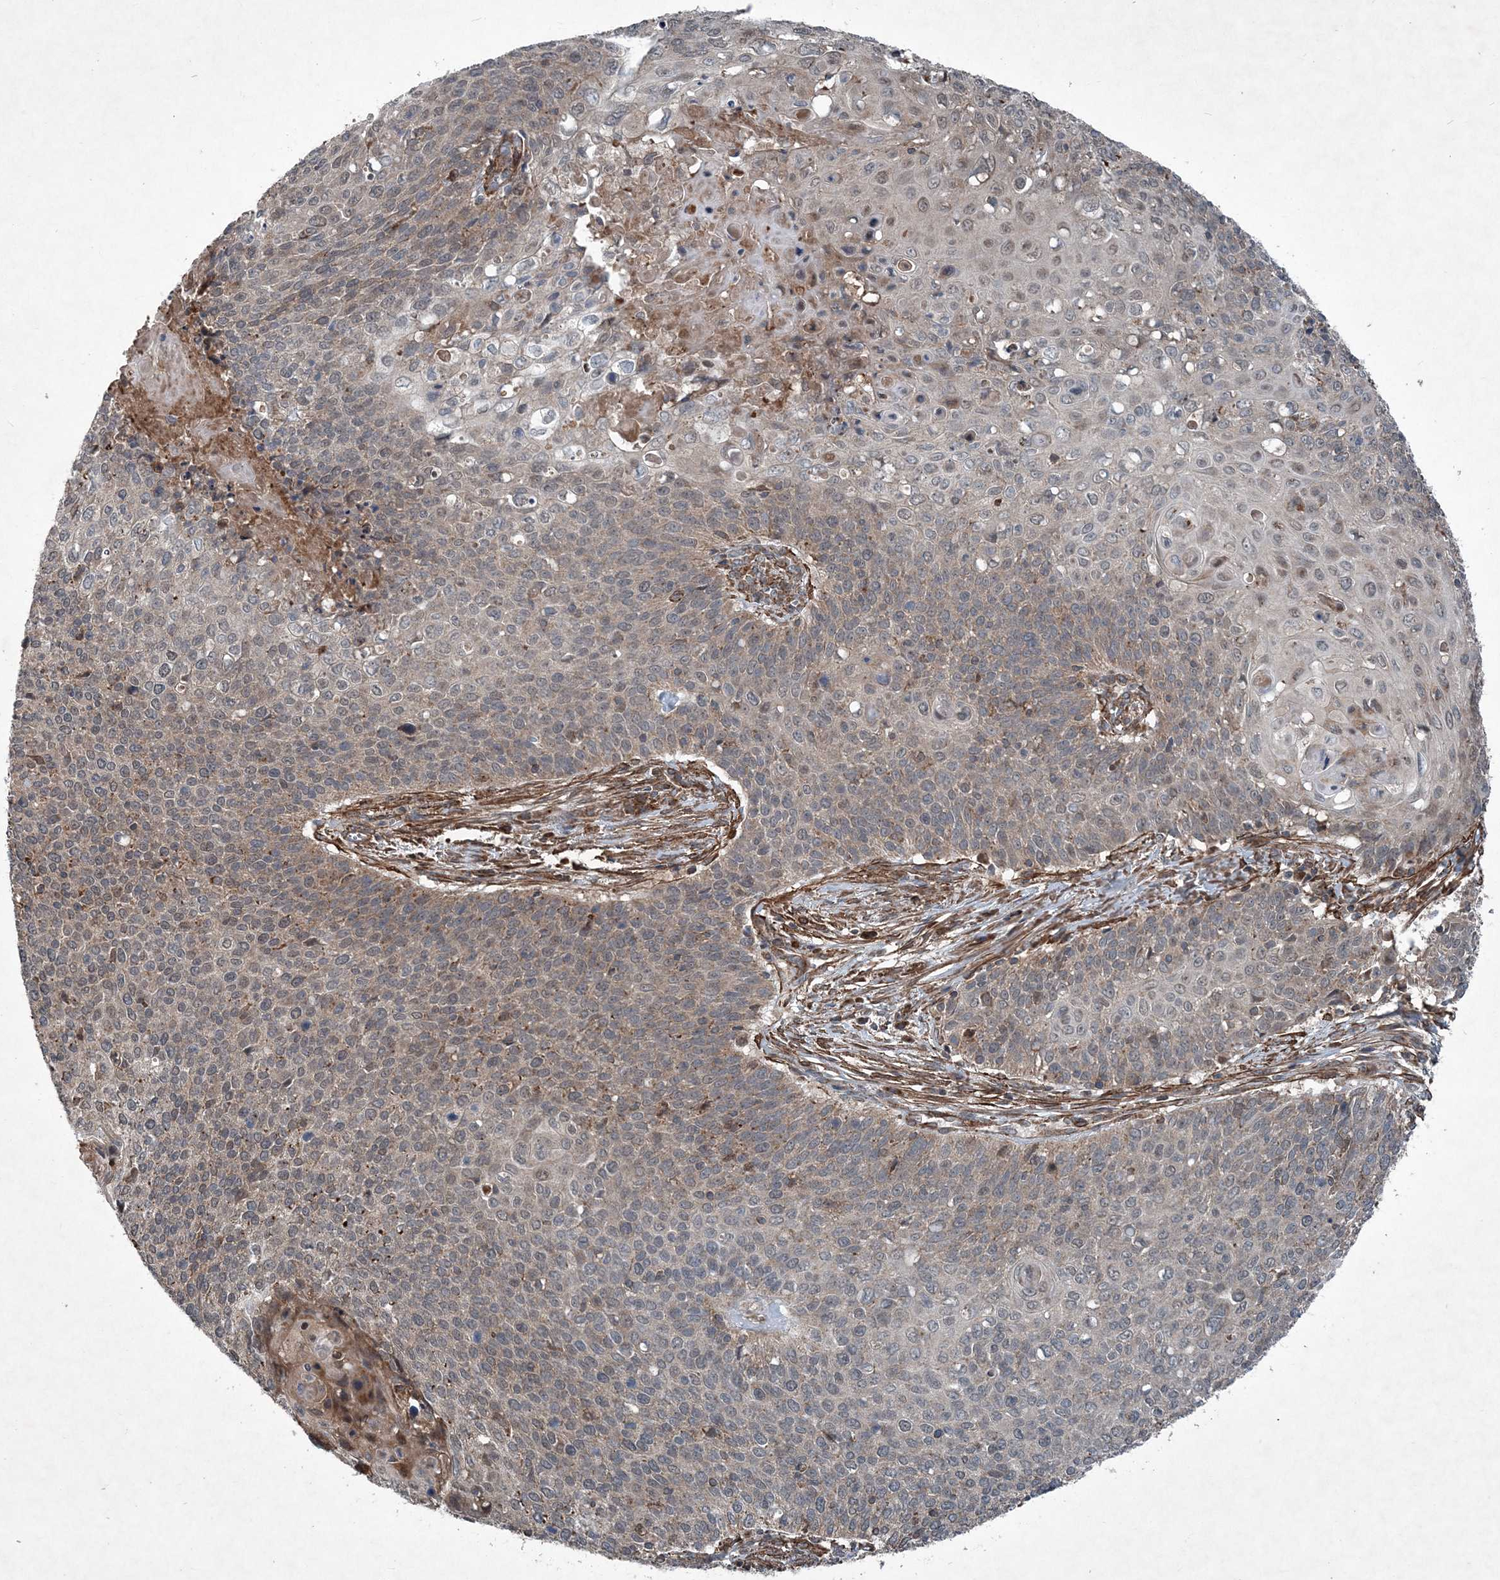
{"staining": {"intensity": "weak", "quantity": "<25%", "location": "cytoplasmic/membranous"}, "tissue": "cervical cancer", "cell_type": "Tumor cells", "image_type": "cancer", "snomed": [{"axis": "morphology", "description": "Squamous cell carcinoma, NOS"}, {"axis": "topography", "description": "Cervix"}], "caption": "This is an IHC micrograph of human cervical cancer. There is no positivity in tumor cells.", "gene": "NDUFA2", "patient": {"sex": "female", "age": 39}}